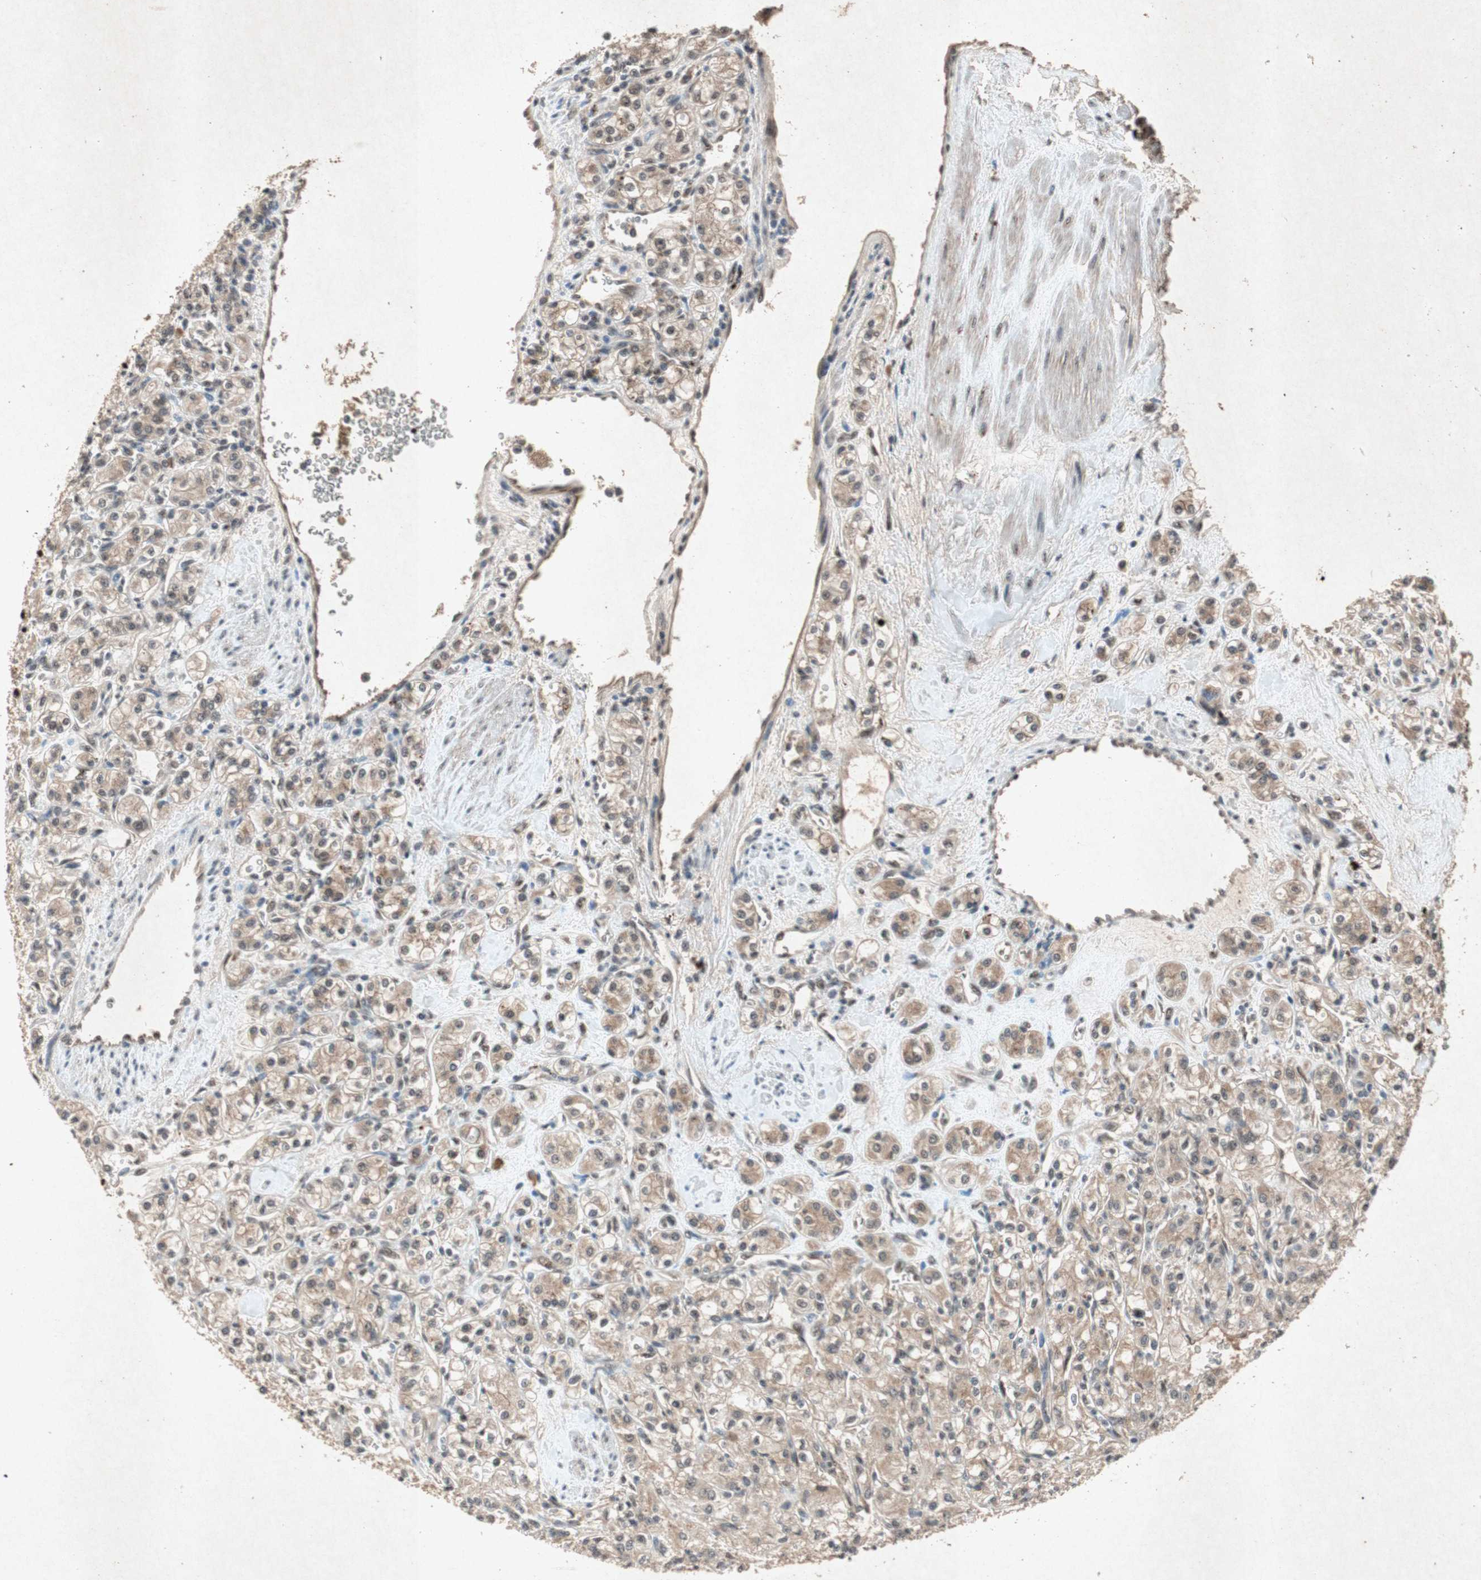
{"staining": {"intensity": "weak", "quantity": ">75%", "location": "cytoplasmic/membranous,nuclear"}, "tissue": "renal cancer", "cell_type": "Tumor cells", "image_type": "cancer", "snomed": [{"axis": "morphology", "description": "Adenocarcinoma, NOS"}, {"axis": "topography", "description": "Kidney"}], "caption": "Protein expression by immunohistochemistry (IHC) demonstrates weak cytoplasmic/membranous and nuclear staining in approximately >75% of tumor cells in renal cancer.", "gene": "PML", "patient": {"sex": "male", "age": 77}}